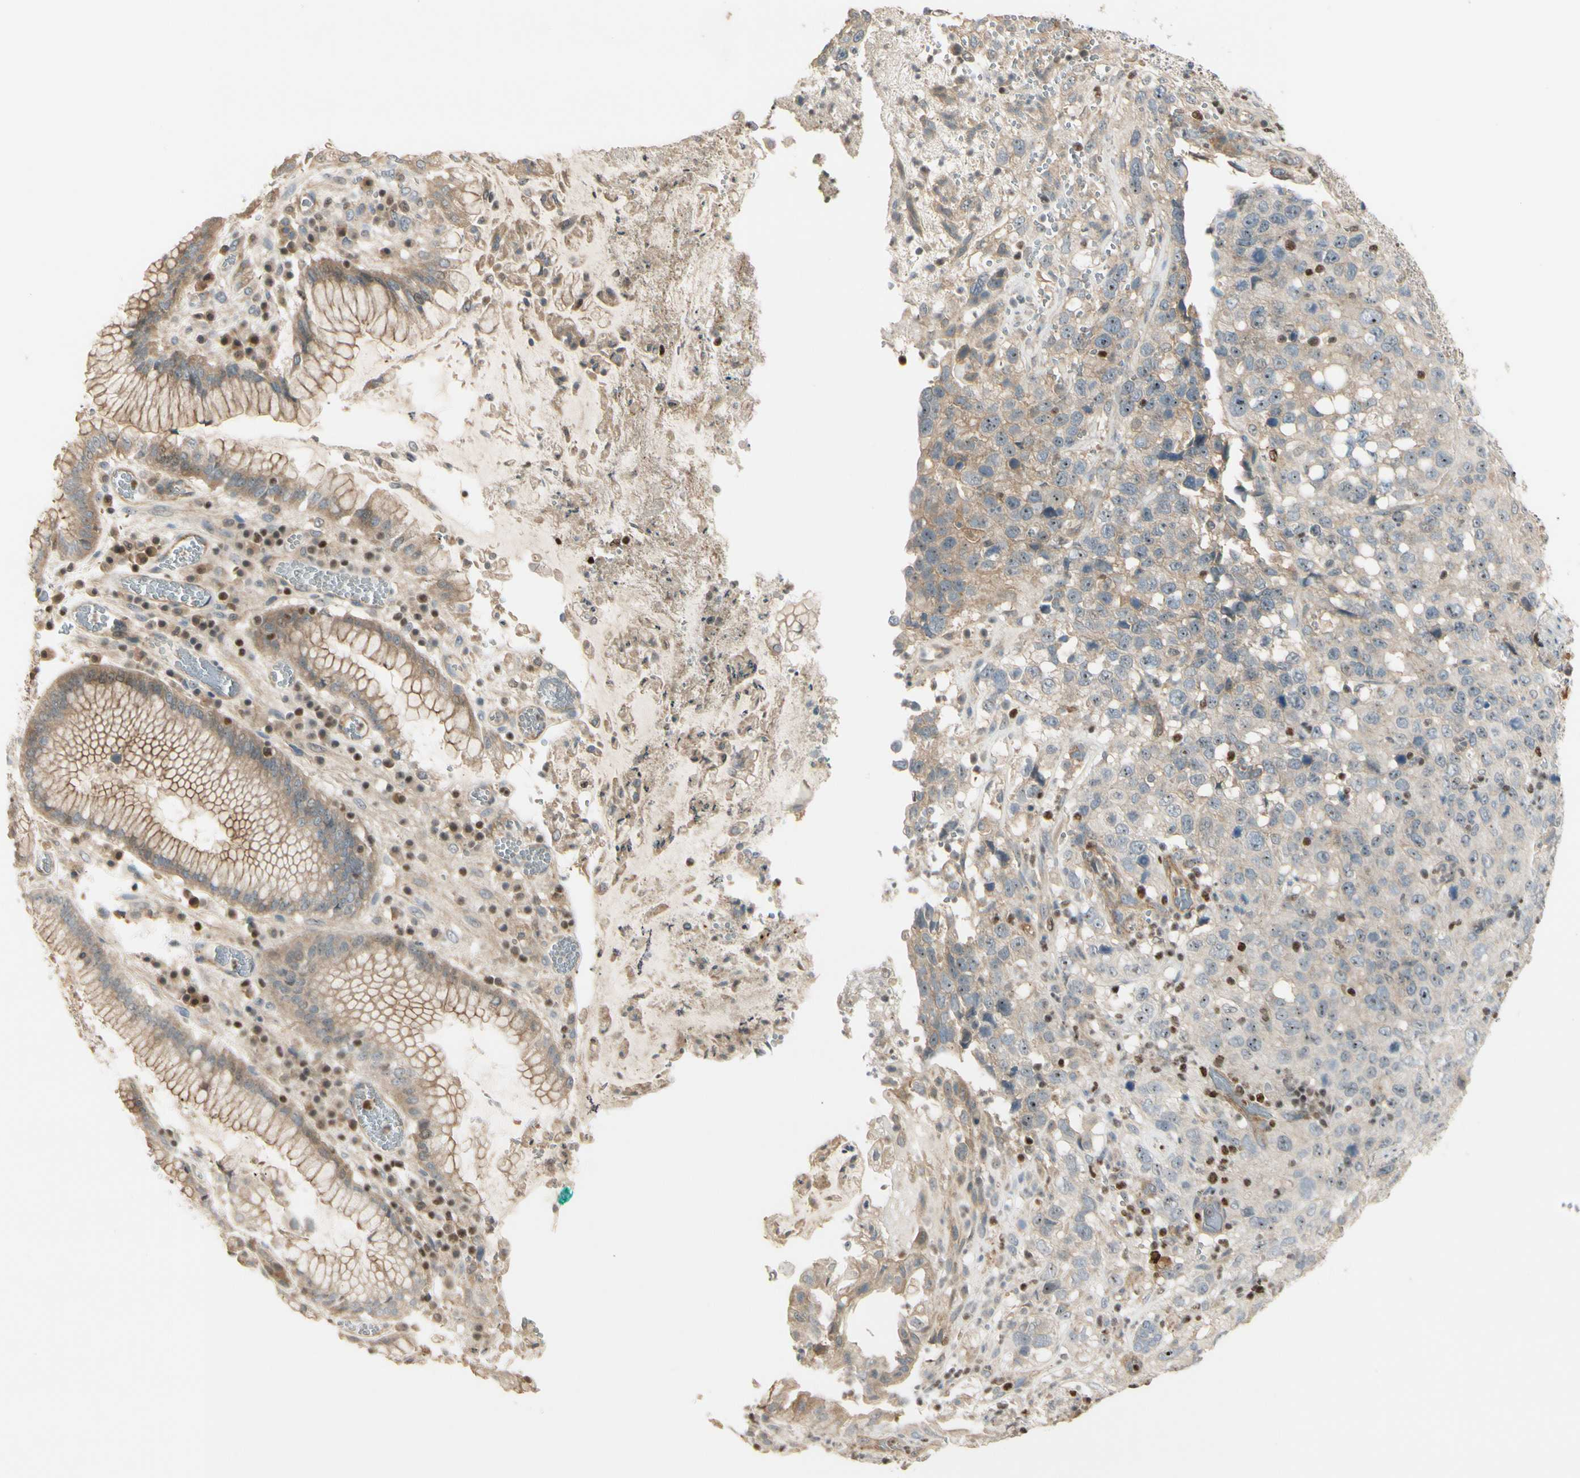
{"staining": {"intensity": "weak", "quantity": ">75%", "location": "cytoplasmic/membranous"}, "tissue": "stomach cancer", "cell_type": "Tumor cells", "image_type": "cancer", "snomed": [{"axis": "morphology", "description": "Normal tissue, NOS"}, {"axis": "morphology", "description": "Adenocarcinoma, NOS"}, {"axis": "topography", "description": "Stomach"}], "caption": "Immunohistochemical staining of adenocarcinoma (stomach) demonstrates low levels of weak cytoplasmic/membranous positivity in approximately >75% of tumor cells. (DAB (3,3'-diaminobenzidine) IHC with brightfield microscopy, high magnification).", "gene": "NFYA", "patient": {"sex": "male", "age": 48}}